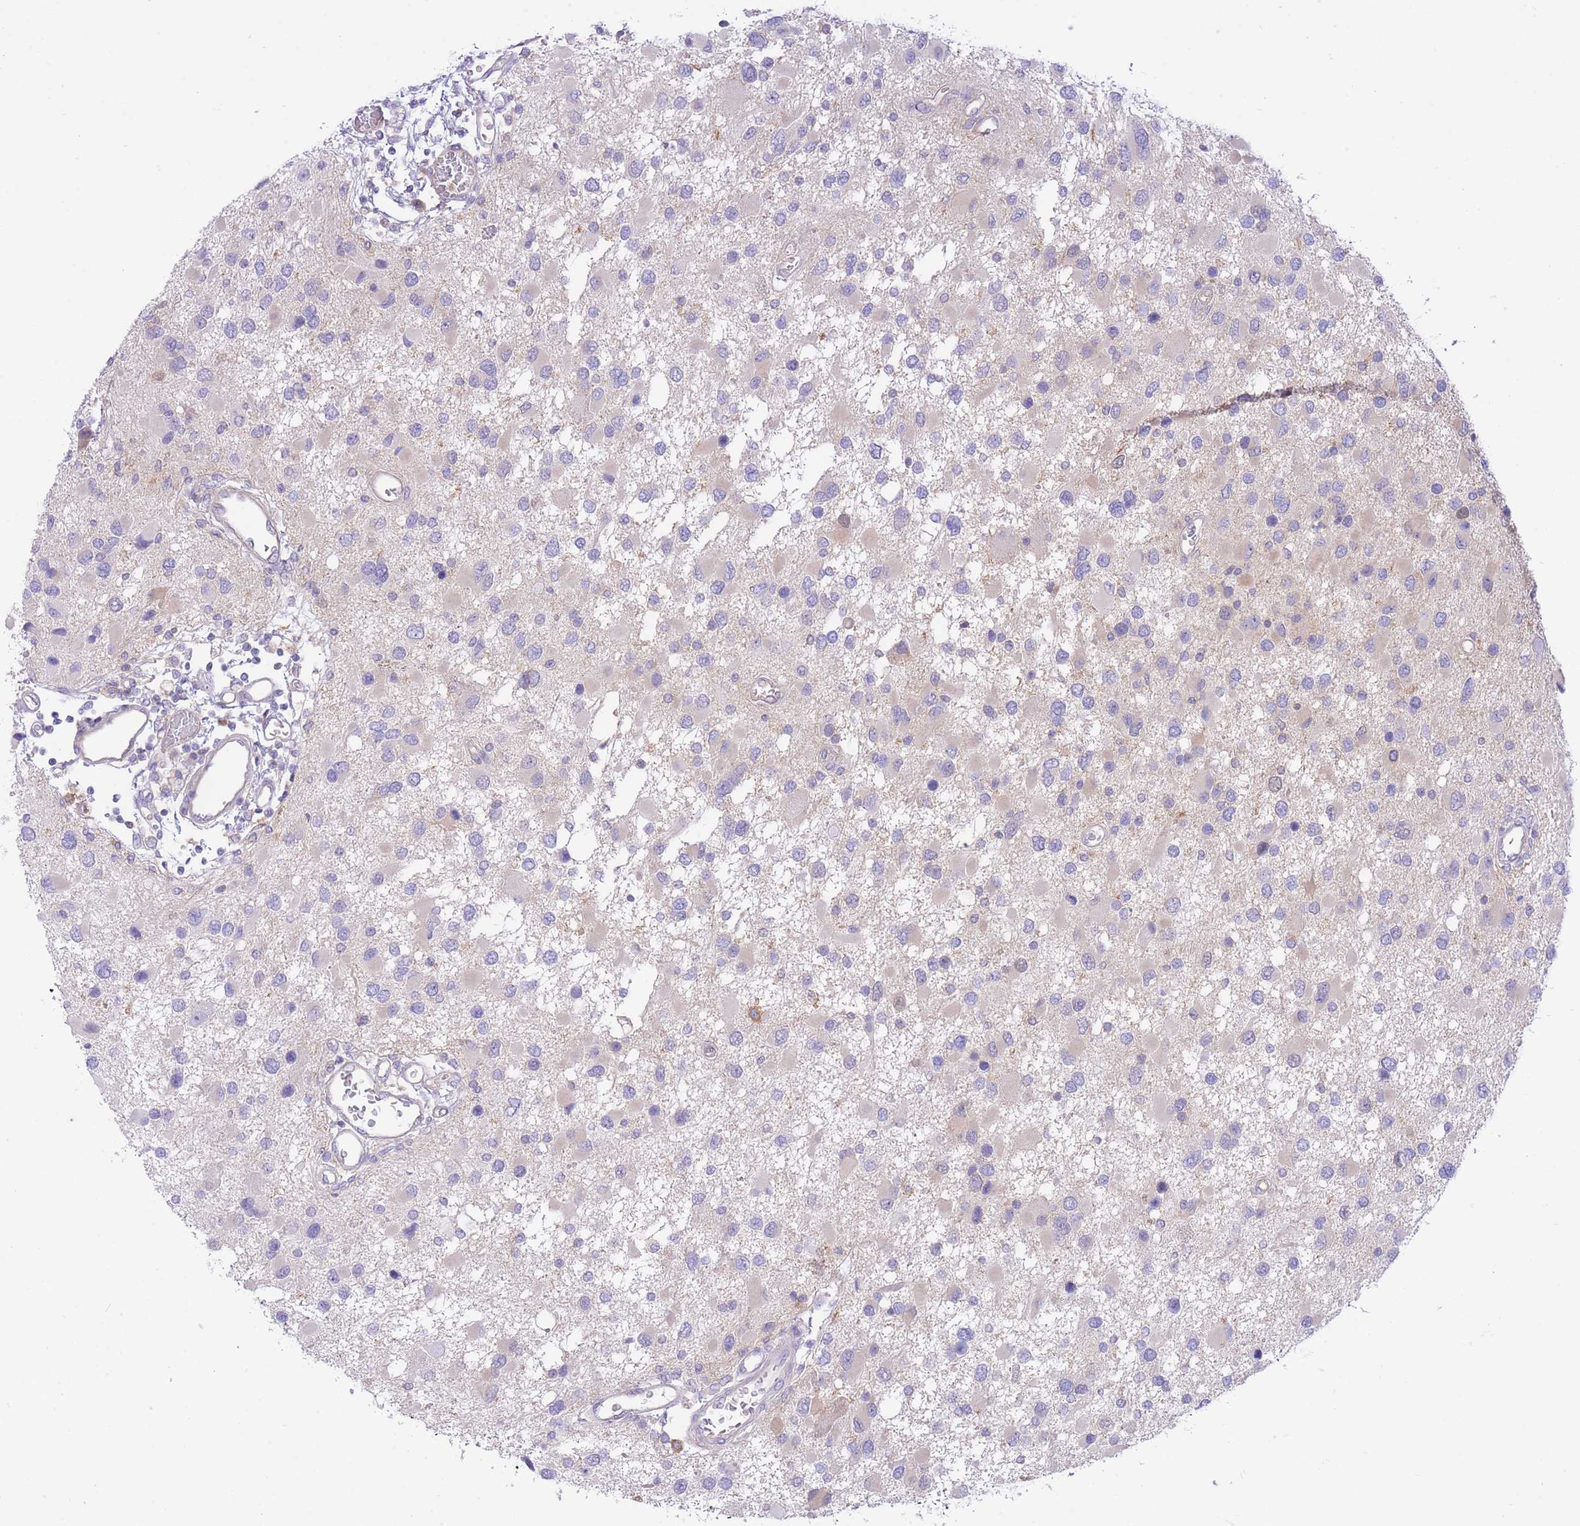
{"staining": {"intensity": "negative", "quantity": "none", "location": "none"}, "tissue": "glioma", "cell_type": "Tumor cells", "image_type": "cancer", "snomed": [{"axis": "morphology", "description": "Glioma, malignant, High grade"}, {"axis": "topography", "description": "Brain"}], "caption": "Malignant high-grade glioma stained for a protein using IHC shows no staining tumor cells.", "gene": "NAMPT", "patient": {"sex": "male", "age": 53}}